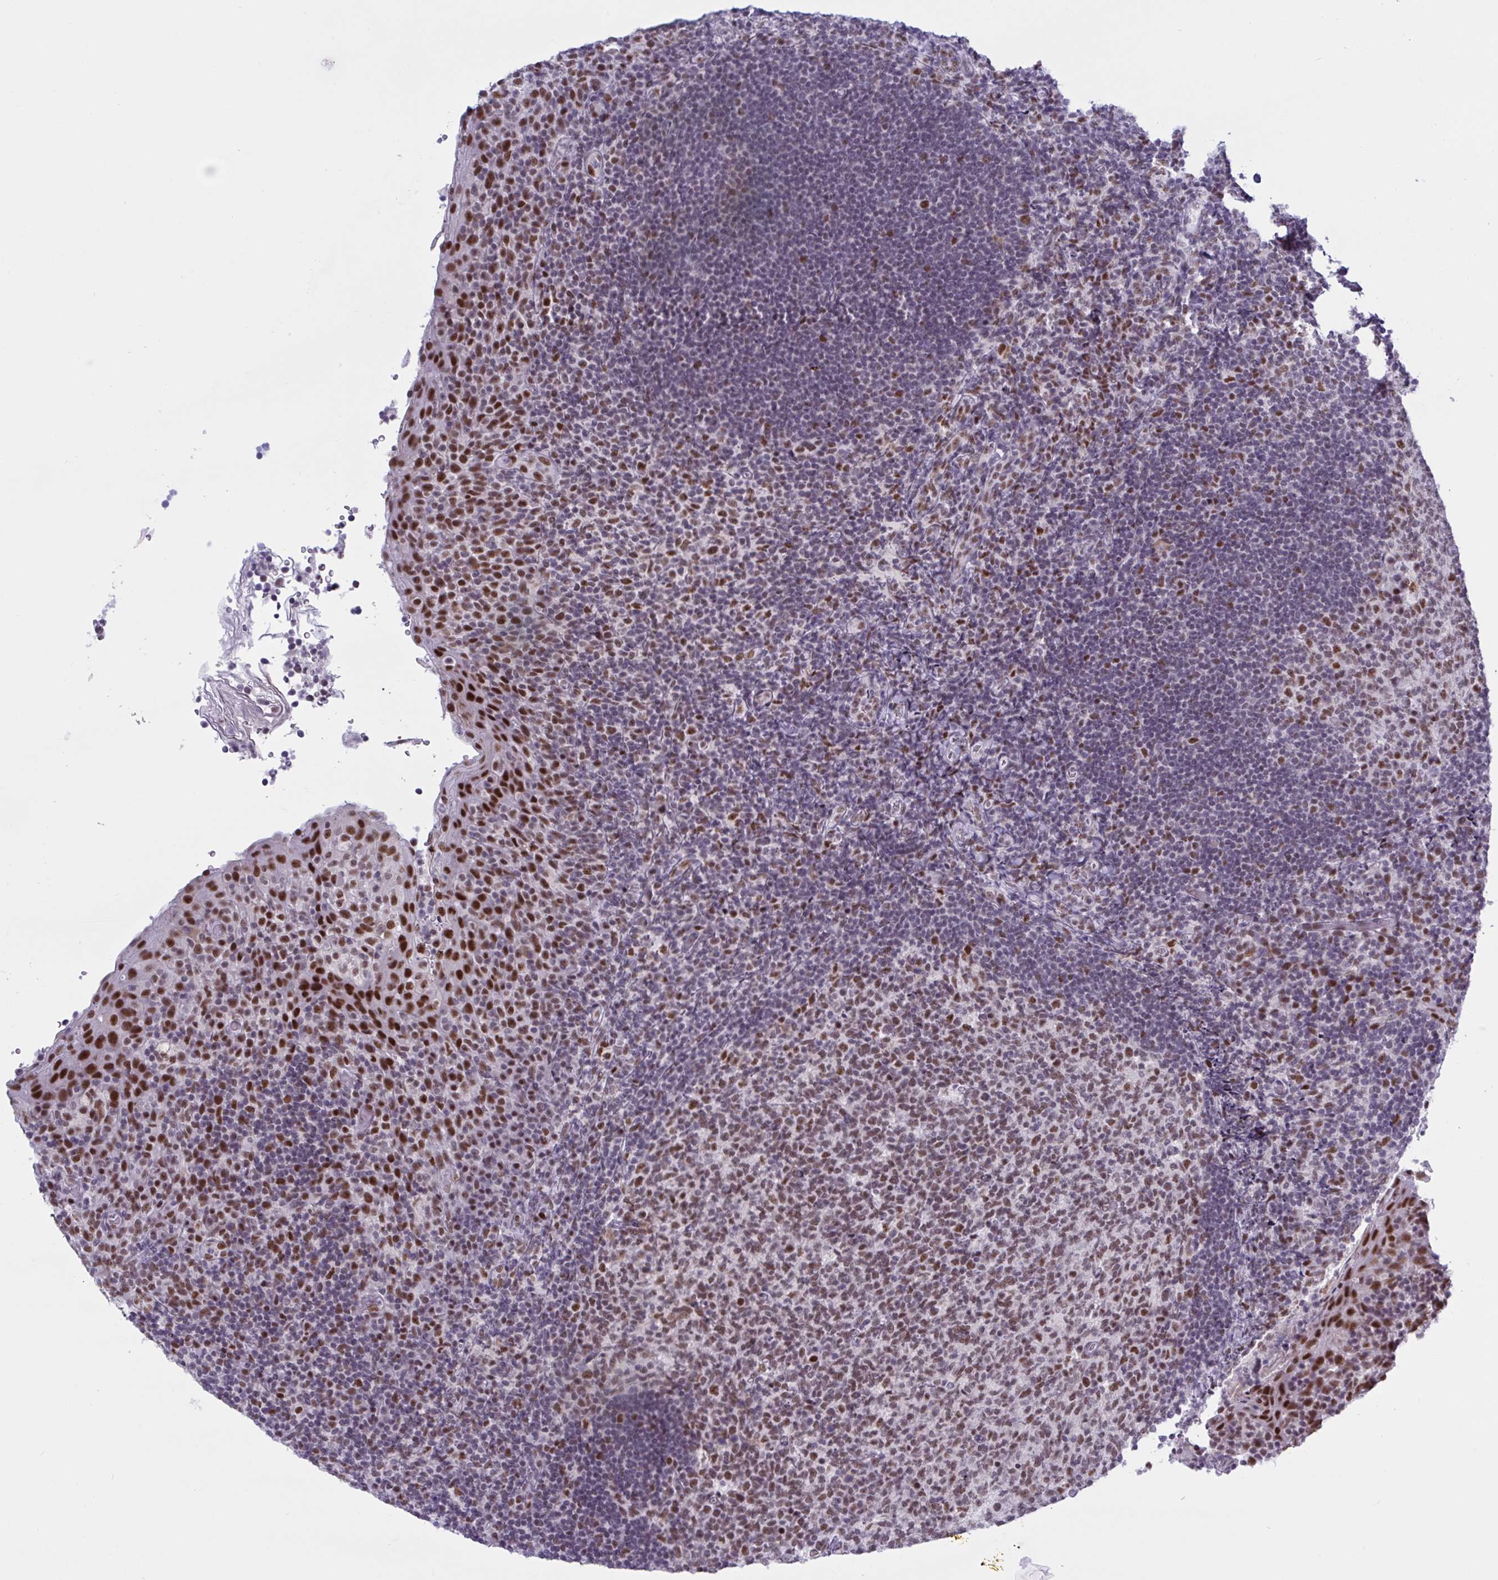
{"staining": {"intensity": "moderate", "quantity": "25%-75%", "location": "nuclear"}, "tissue": "tonsil", "cell_type": "Germinal center cells", "image_type": "normal", "snomed": [{"axis": "morphology", "description": "Normal tissue, NOS"}, {"axis": "topography", "description": "Tonsil"}], "caption": "A micrograph showing moderate nuclear expression in about 25%-75% of germinal center cells in normal tonsil, as visualized by brown immunohistochemical staining.", "gene": "PPP1R10", "patient": {"sex": "female", "age": 10}}